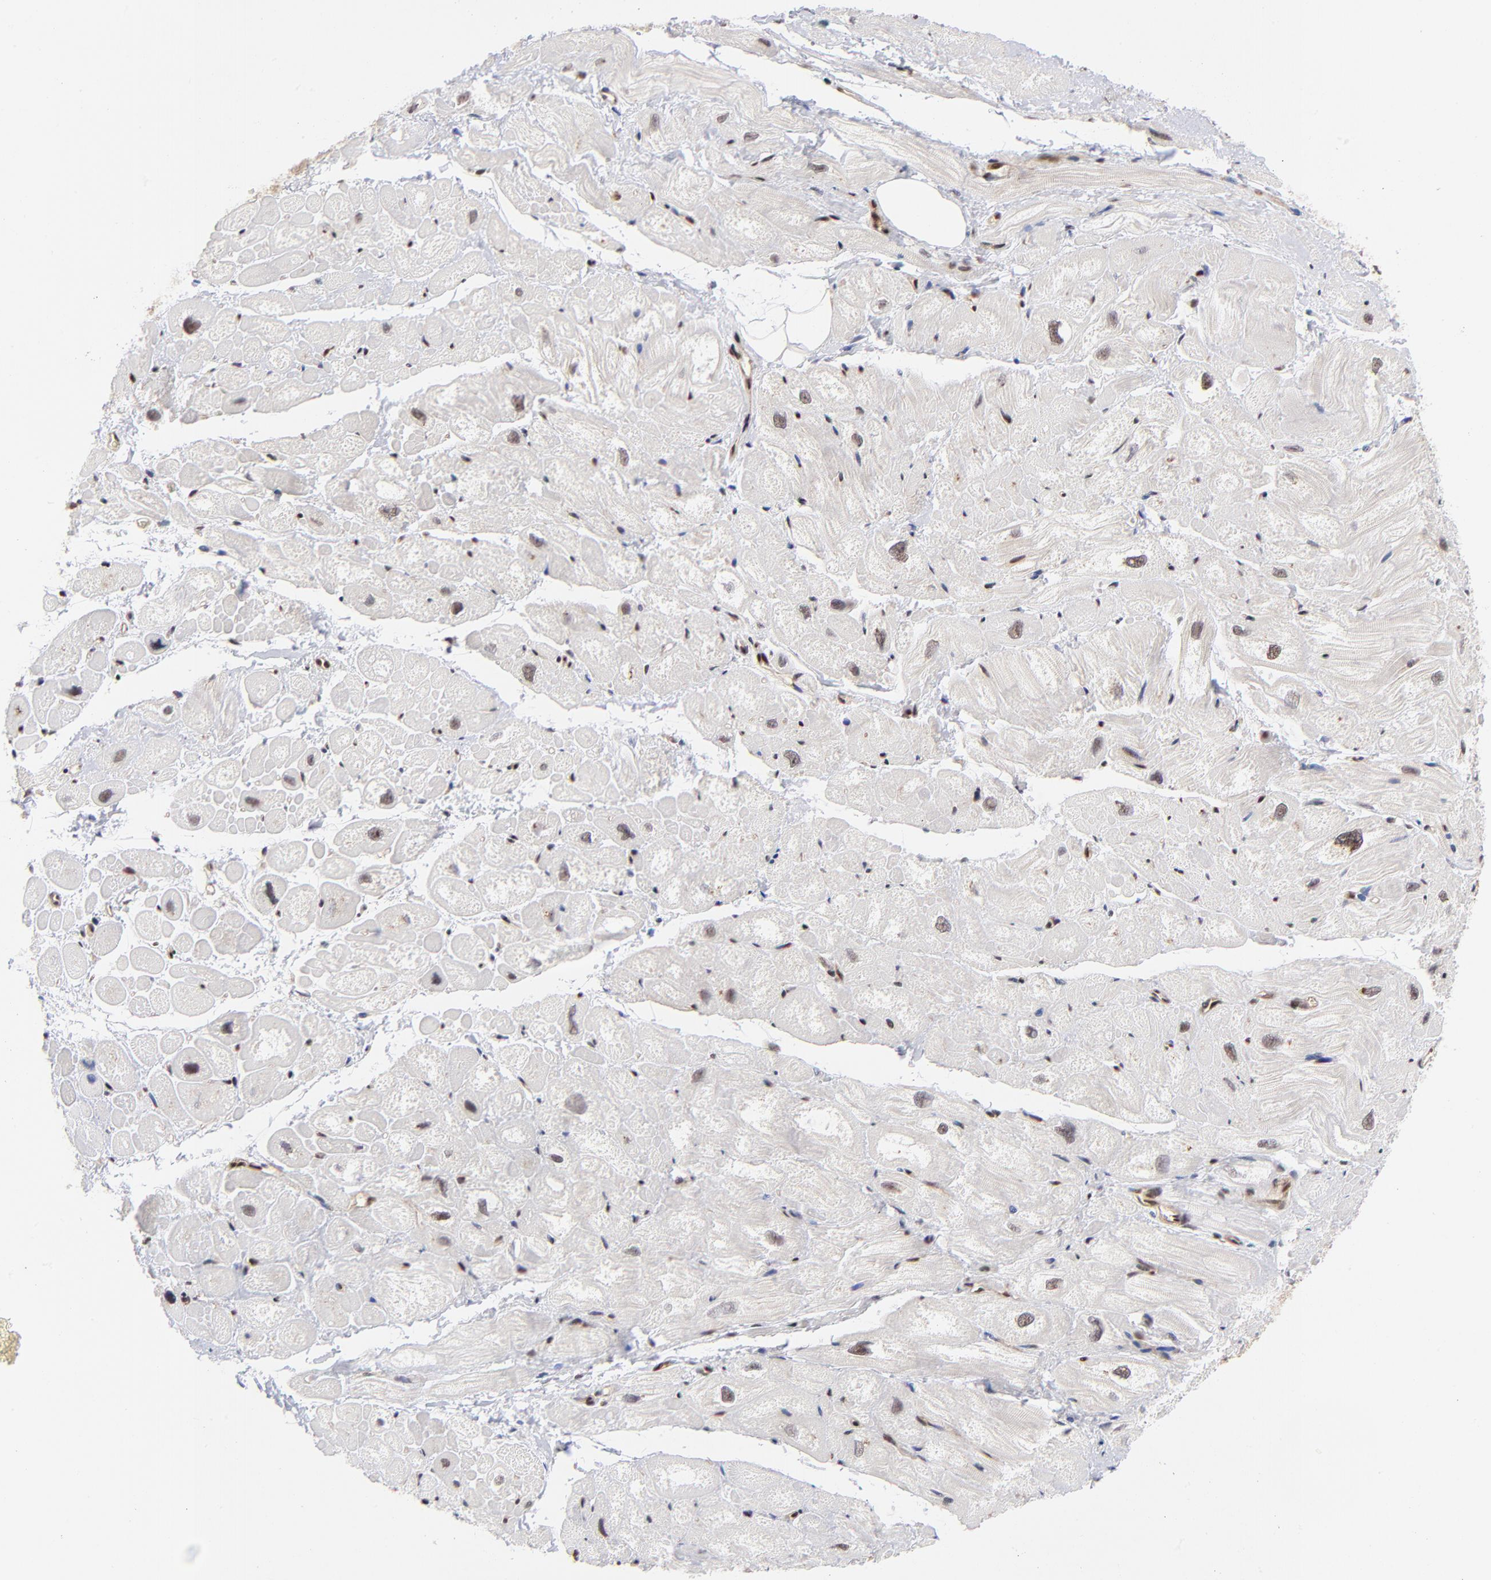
{"staining": {"intensity": "negative", "quantity": "none", "location": "none"}, "tissue": "heart muscle", "cell_type": "Cardiomyocytes", "image_type": "normal", "snomed": [{"axis": "morphology", "description": "Normal tissue, NOS"}, {"axis": "topography", "description": "Heart"}], "caption": "Immunohistochemistry micrograph of unremarkable human heart muscle stained for a protein (brown), which reveals no positivity in cardiomyocytes.", "gene": "GABPA", "patient": {"sex": "male", "age": 49}}